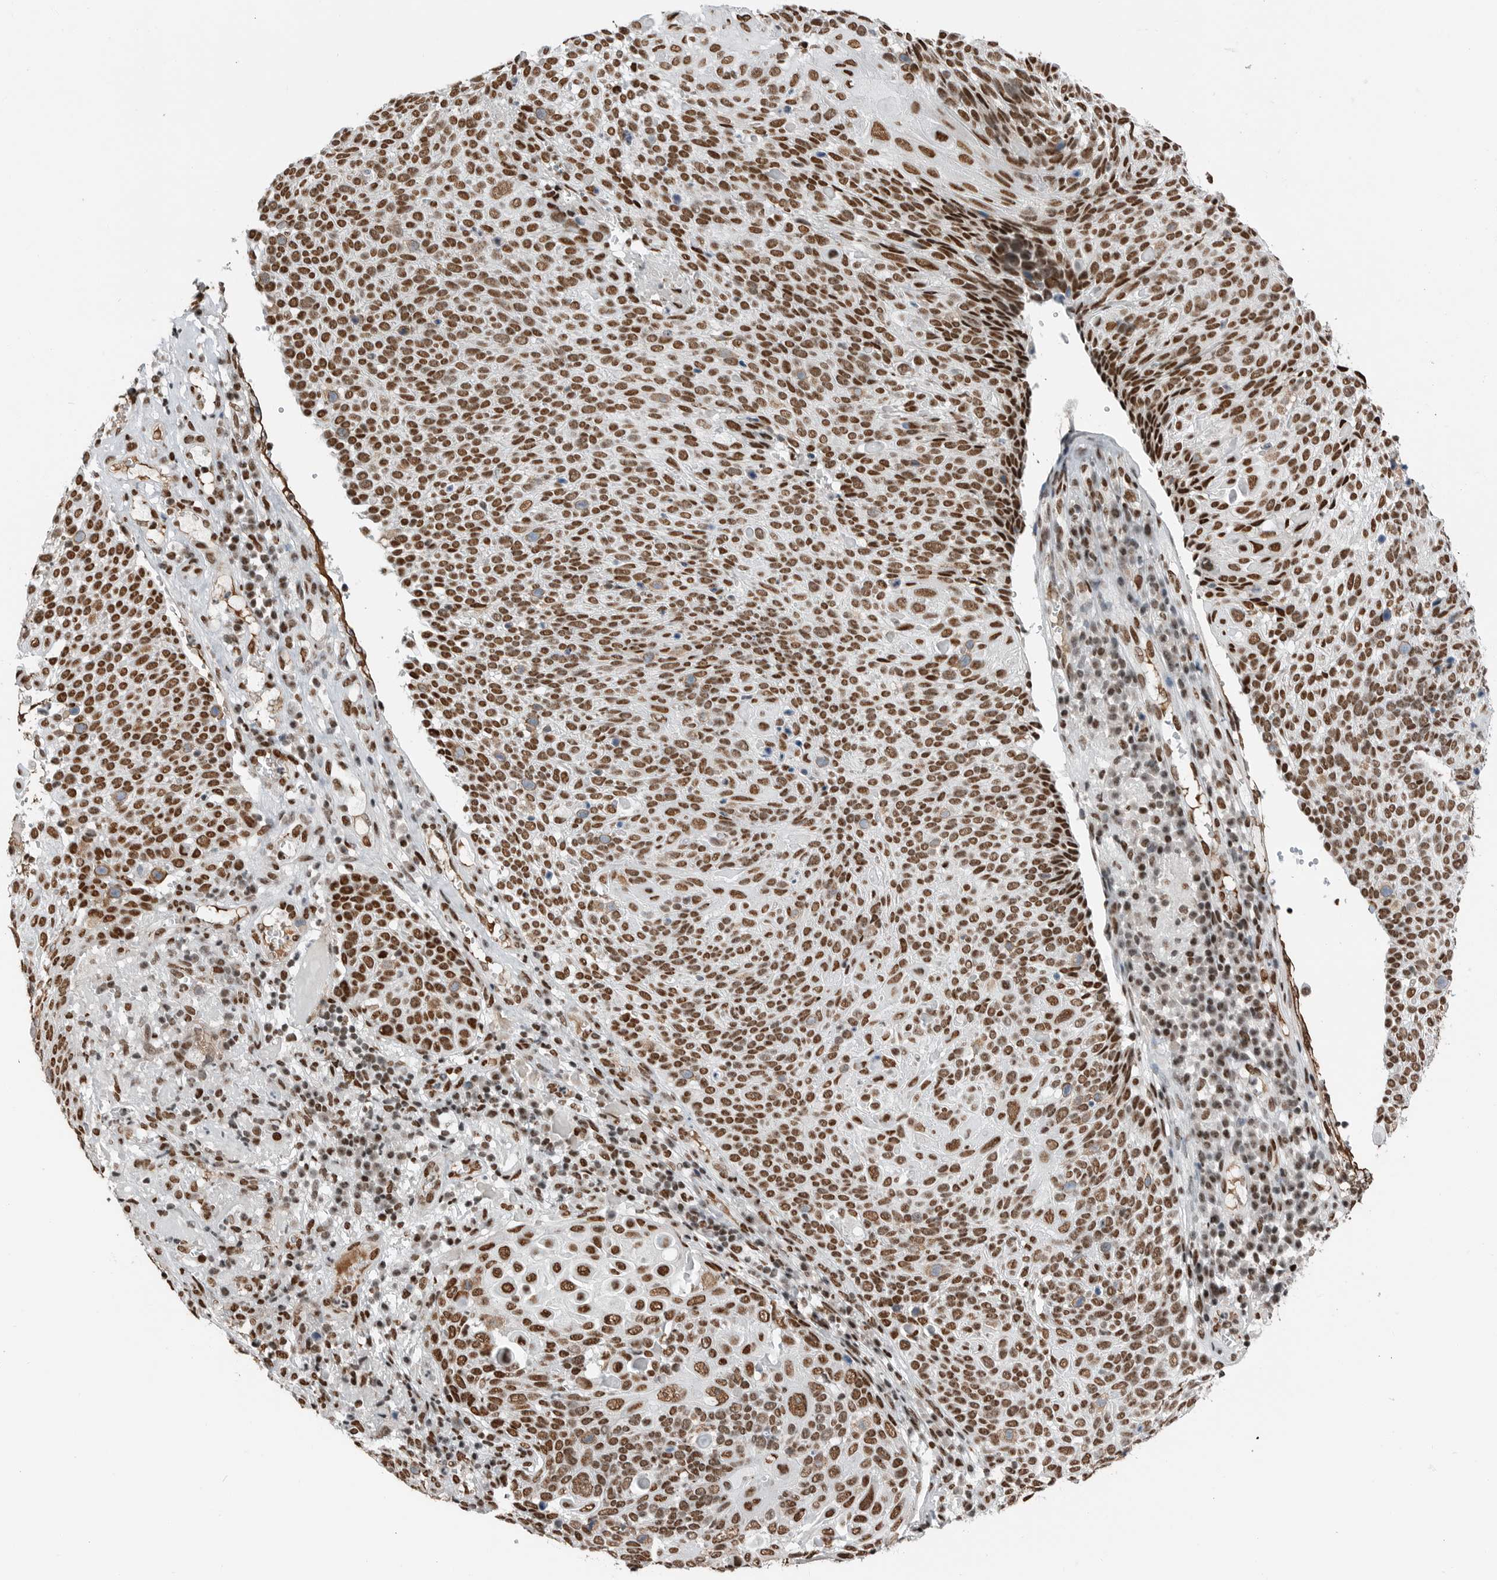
{"staining": {"intensity": "moderate", "quantity": ">75%", "location": "nuclear"}, "tissue": "cervical cancer", "cell_type": "Tumor cells", "image_type": "cancer", "snomed": [{"axis": "morphology", "description": "Squamous cell carcinoma, NOS"}, {"axis": "topography", "description": "Cervix"}], "caption": "This is a histology image of immunohistochemistry staining of squamous cell carcinoma (cervical), which shows moderate expression in the nuclear of tumor cells.", "gene": "BLZF1", "patient": {"sex": "female", "age": 74}}